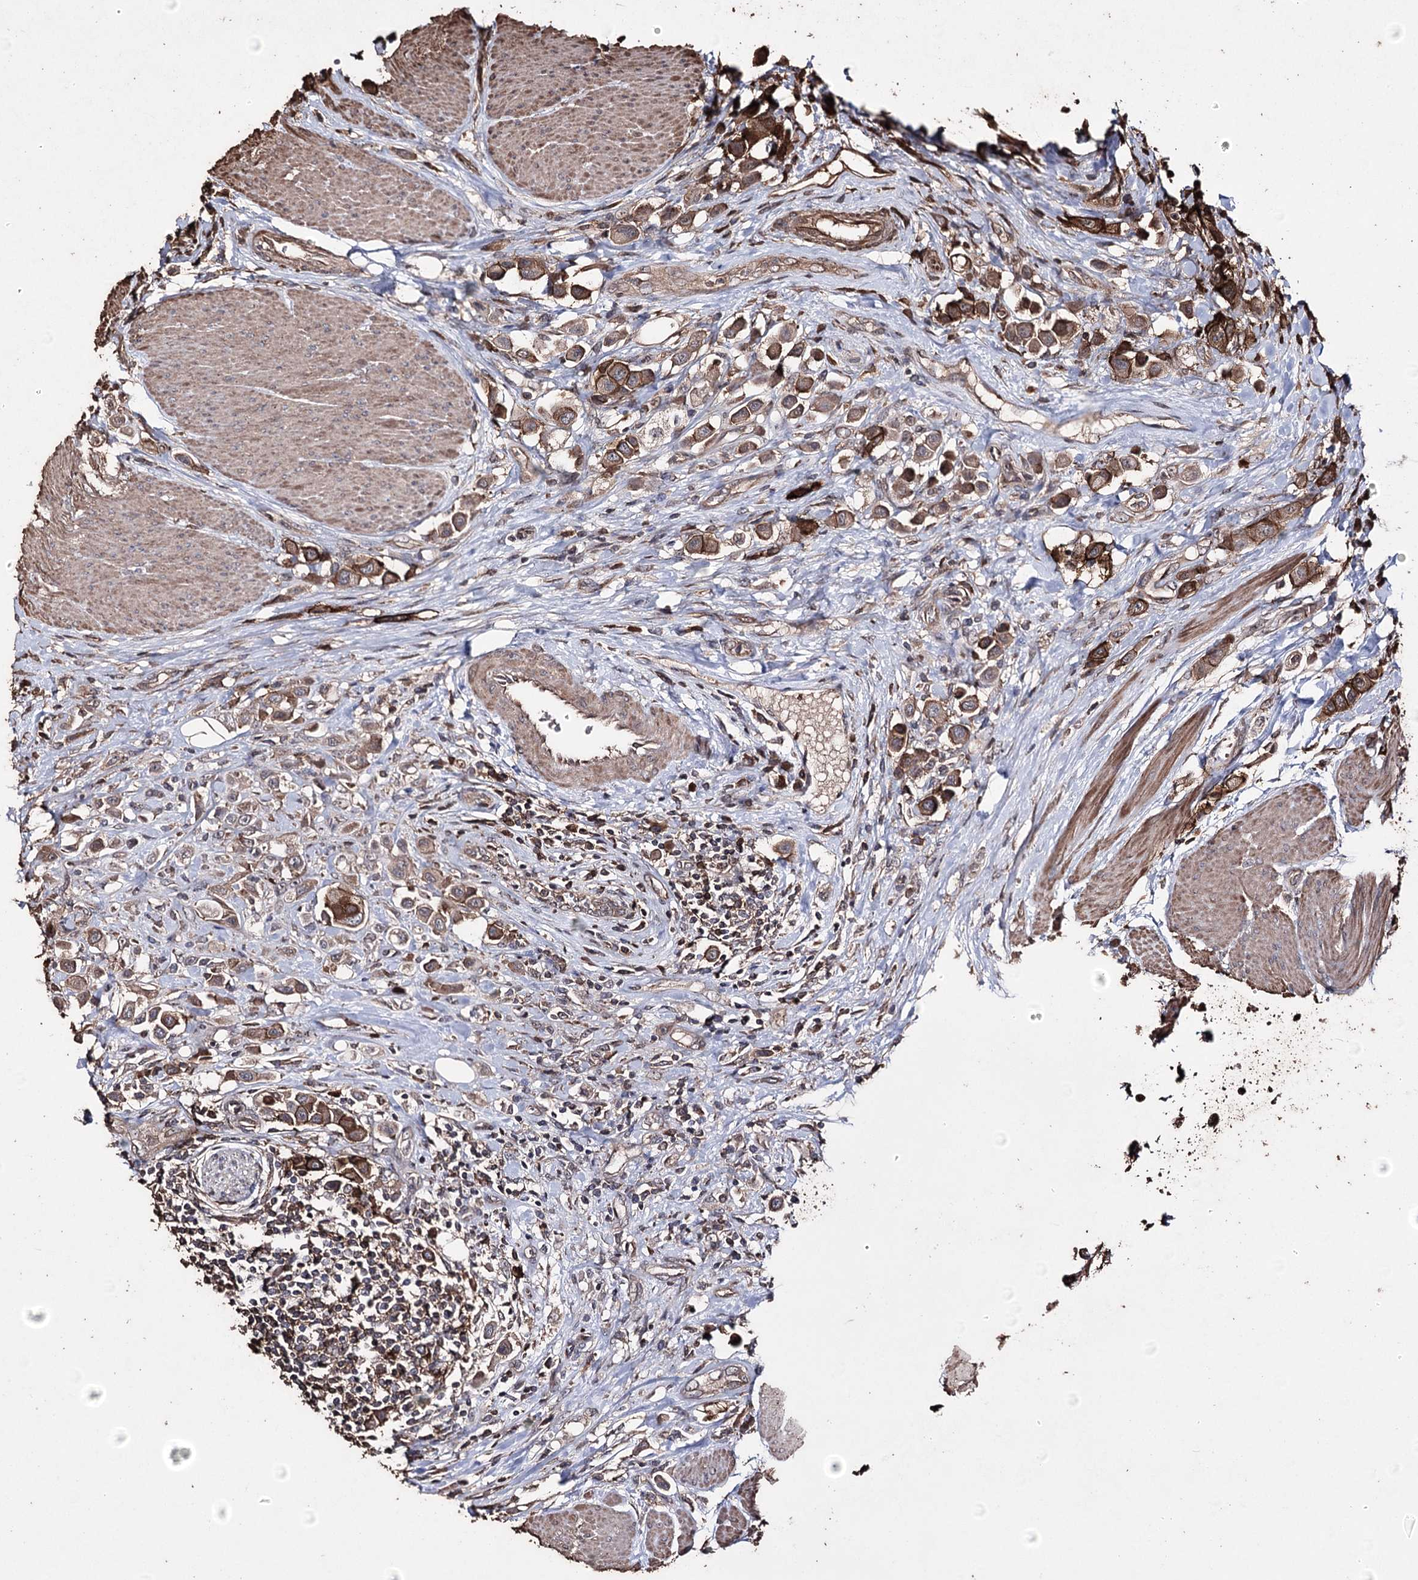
{"staining": {"intensity": "strong", "quantity": ">75%", "location": "cytoplasmic/membranous"}, "tissue": "urothelial cancer", "cell_type": "Tumor cells", "image_type": "cancer", "snomed": [{"axis": "morphology", "description": "Urothelial carcinoma, High grade"}, {"axis": "topography", "description": "Urinary bladder"}], "caption": "Urothelial cancer was stained to show a protein in brown. There is high levels of strong cytoplasmic/membranous positivity in approximately >75% of tumor cells. The staining is performed using DAB brown chromogen to label protein expression. The nuclei are counter-stained blue using hematoxylin.", "gene": "ZNF662", "patient": {"sex": "male", "age": 50}}